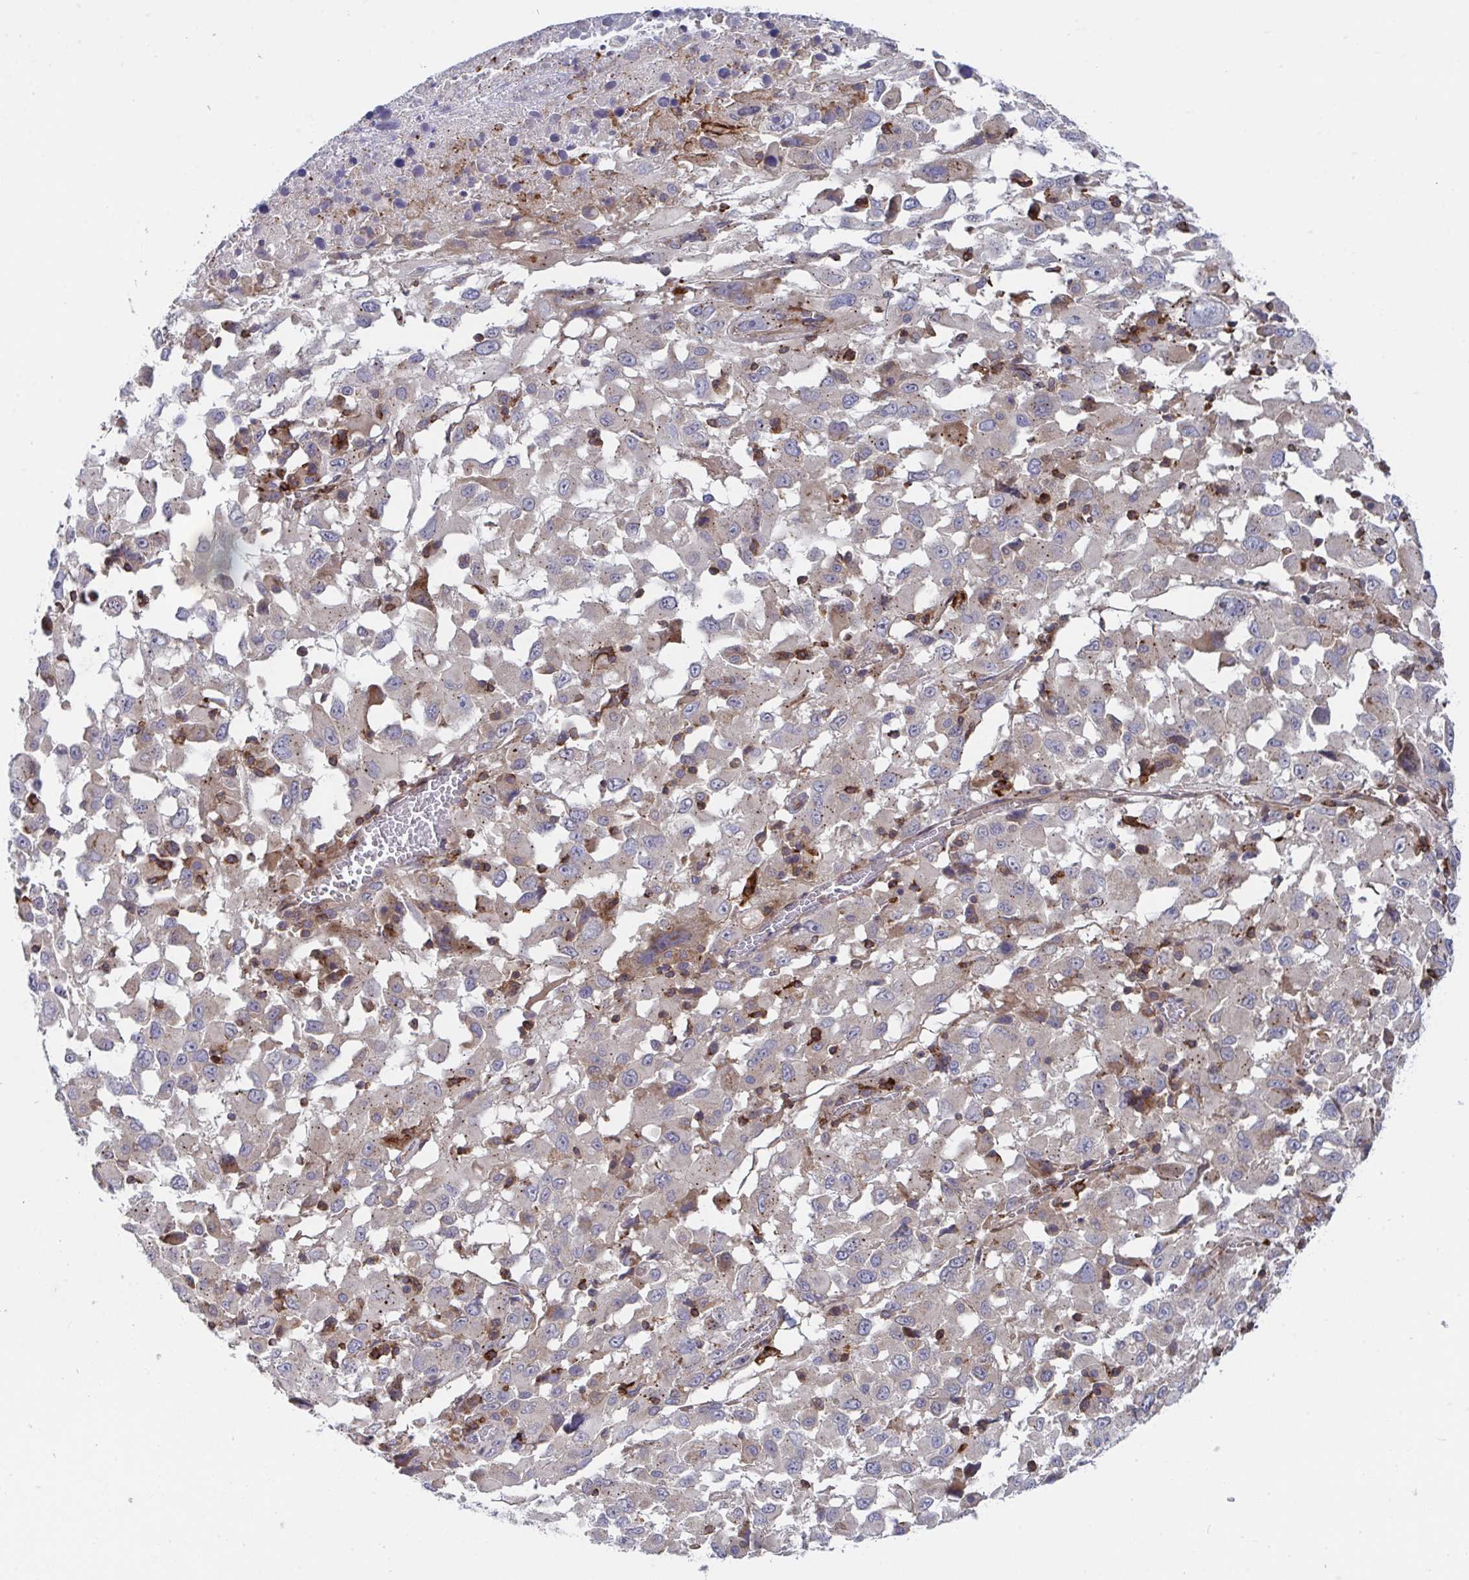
{"staining": {"intensity": "moderate", "quantity": "<25%", "location": "cytoplasmic/membranous"}, "tissue": "melanoma", "cell_type": "Tumor cells", "image_type": "cancer", "snomed": [{"axis": "morphology", "description": "Malignant melanoma, Metastatic site"}, {"axis": "topography", "description": "Soft tissue"}], "caption": "Approximately <25% of tumor cells in human melanoma exhibit moderate cytoplasmic/membranous protein positivity as visualized by brown immunohistochemical staining.", "gene": "FRMD3", "patient": {"sex": "male", "age": 50}}